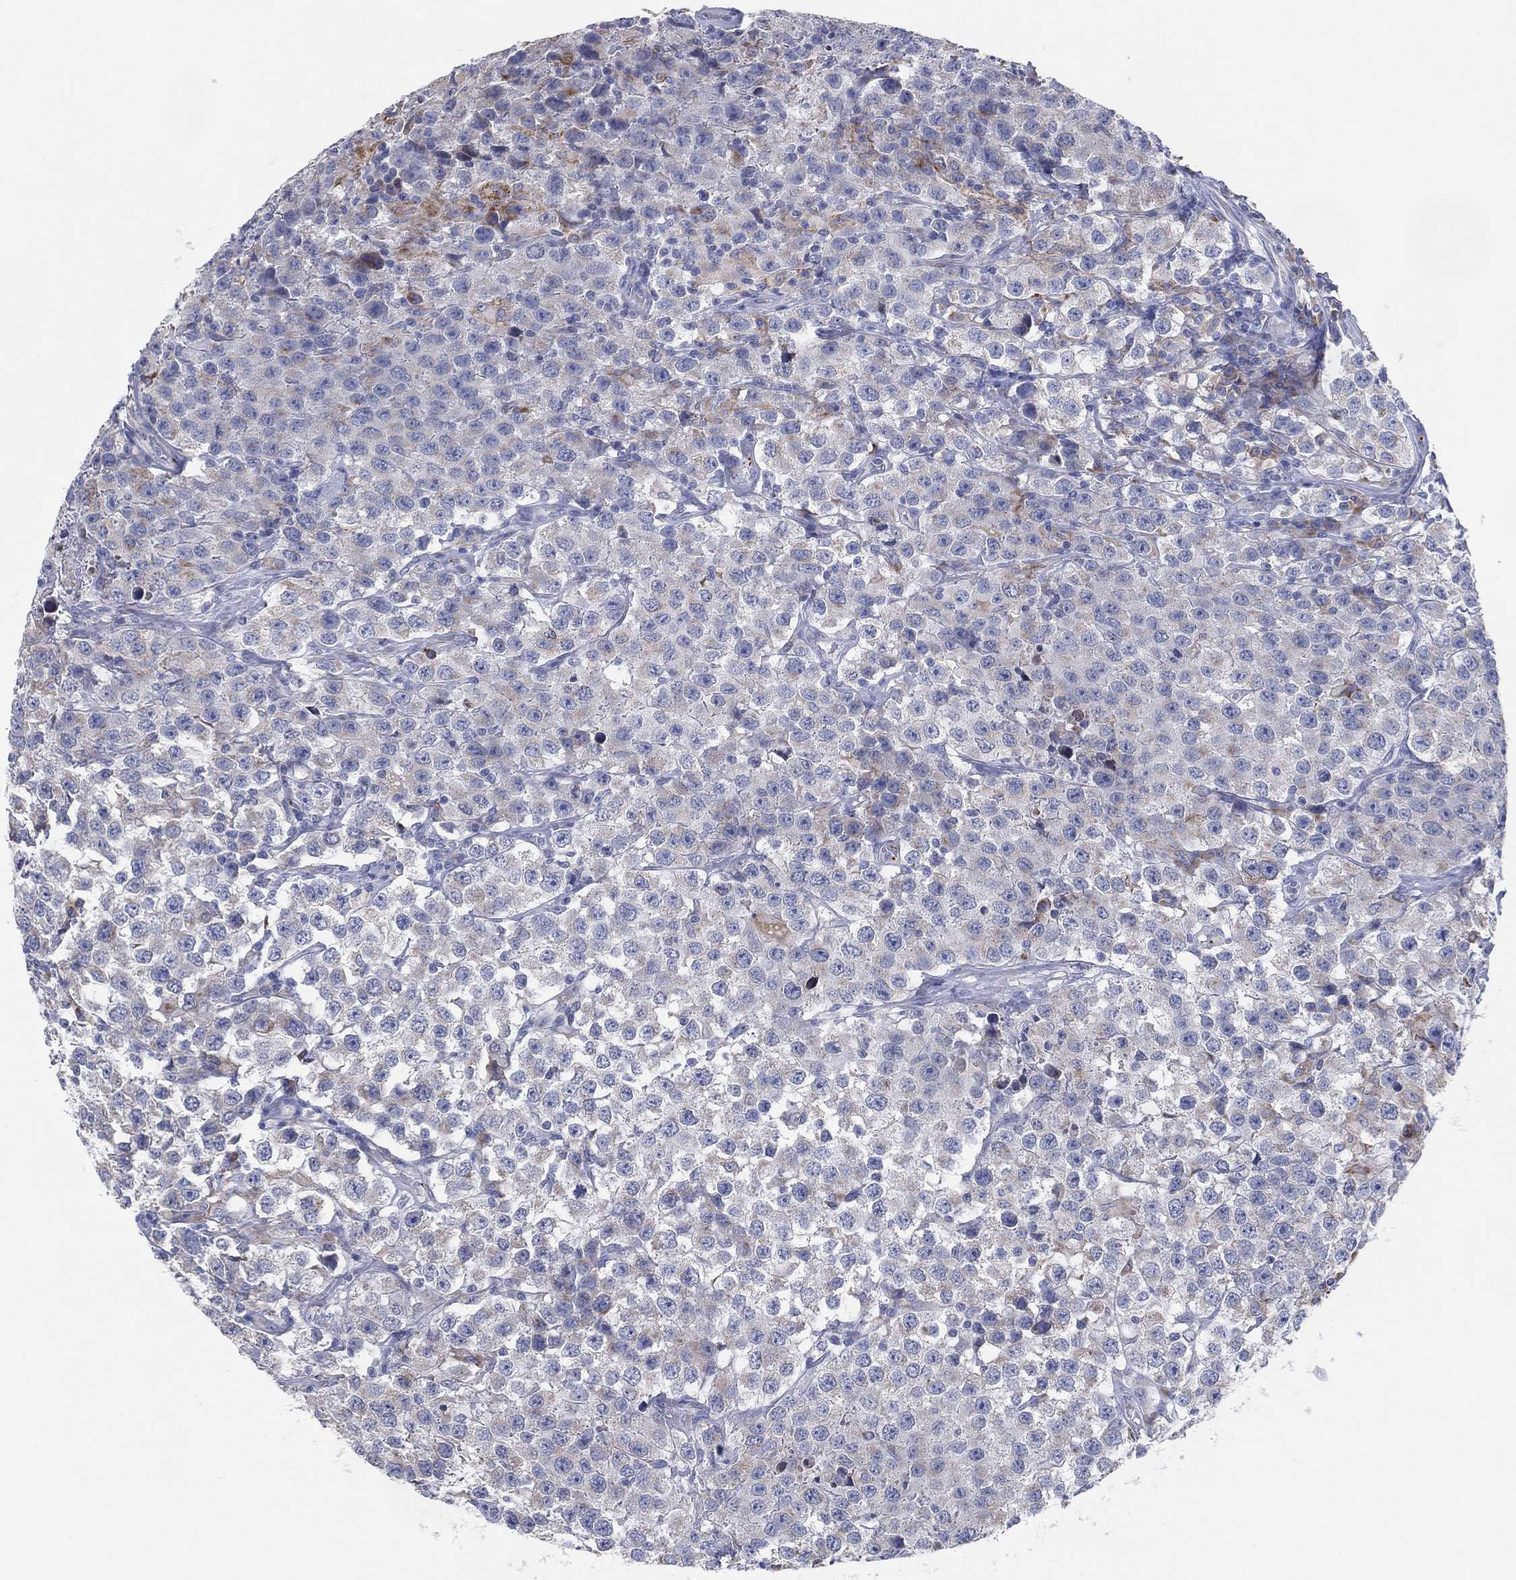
{"staining": {"intensity": "weak", "quantity": "<25%", "location": "cytoplasmic/membranous"}, "tissue": "testis cancer", "cell_type": "Tumor cells", "image_type": "cancer", "snomed": [{"axis": "morphology", "description": "Seminoma, NOS"}, {"axis": "topography", "description": "Testis"}], "caption": "The IHC photomicrograph has no significant staining in tumor cells of testis cancer tissue.", "gene": "TMEM40", "patient": {"sex": "male", "age": 52}}